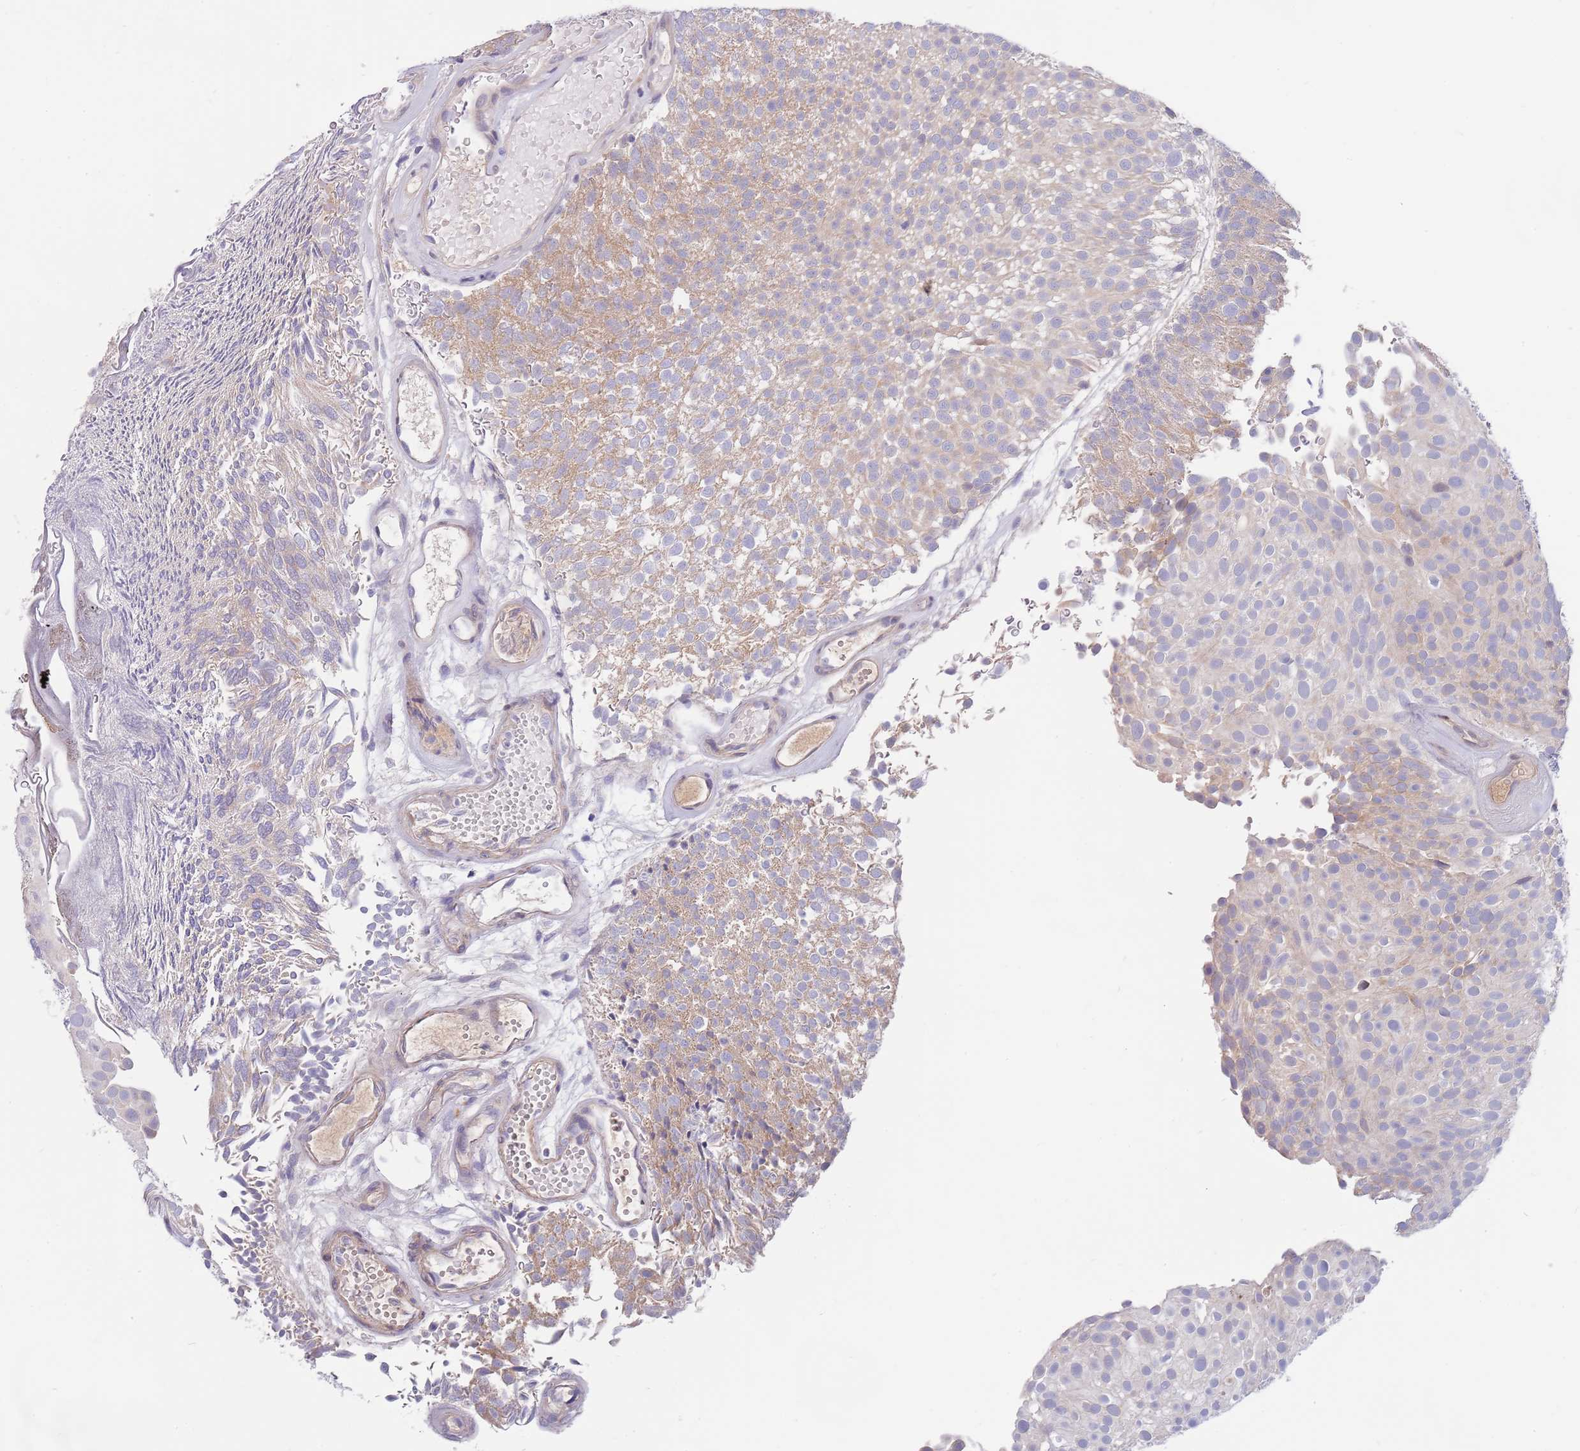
{"staining": {"intensity": "weak", "quantity": "25%-75%", "location": "cytoplasmic/membranous"}, "tissue": "urothelial cancer", "cell_type": "Tumor cells", "image_type": "cancer", "snomed": [{"axis": "morphology", "description": "Urothelial carcinoma, Low grade"}, {"axis": "topography", "description": "Urinary bladder"}], "caption": "A brown stain shows weak cytoplasmic/membranous expression of a protein in human urothelial cancer tumor cells.", "gene": "NLRP6", "patient": {"sex": "male", "age": 78}}